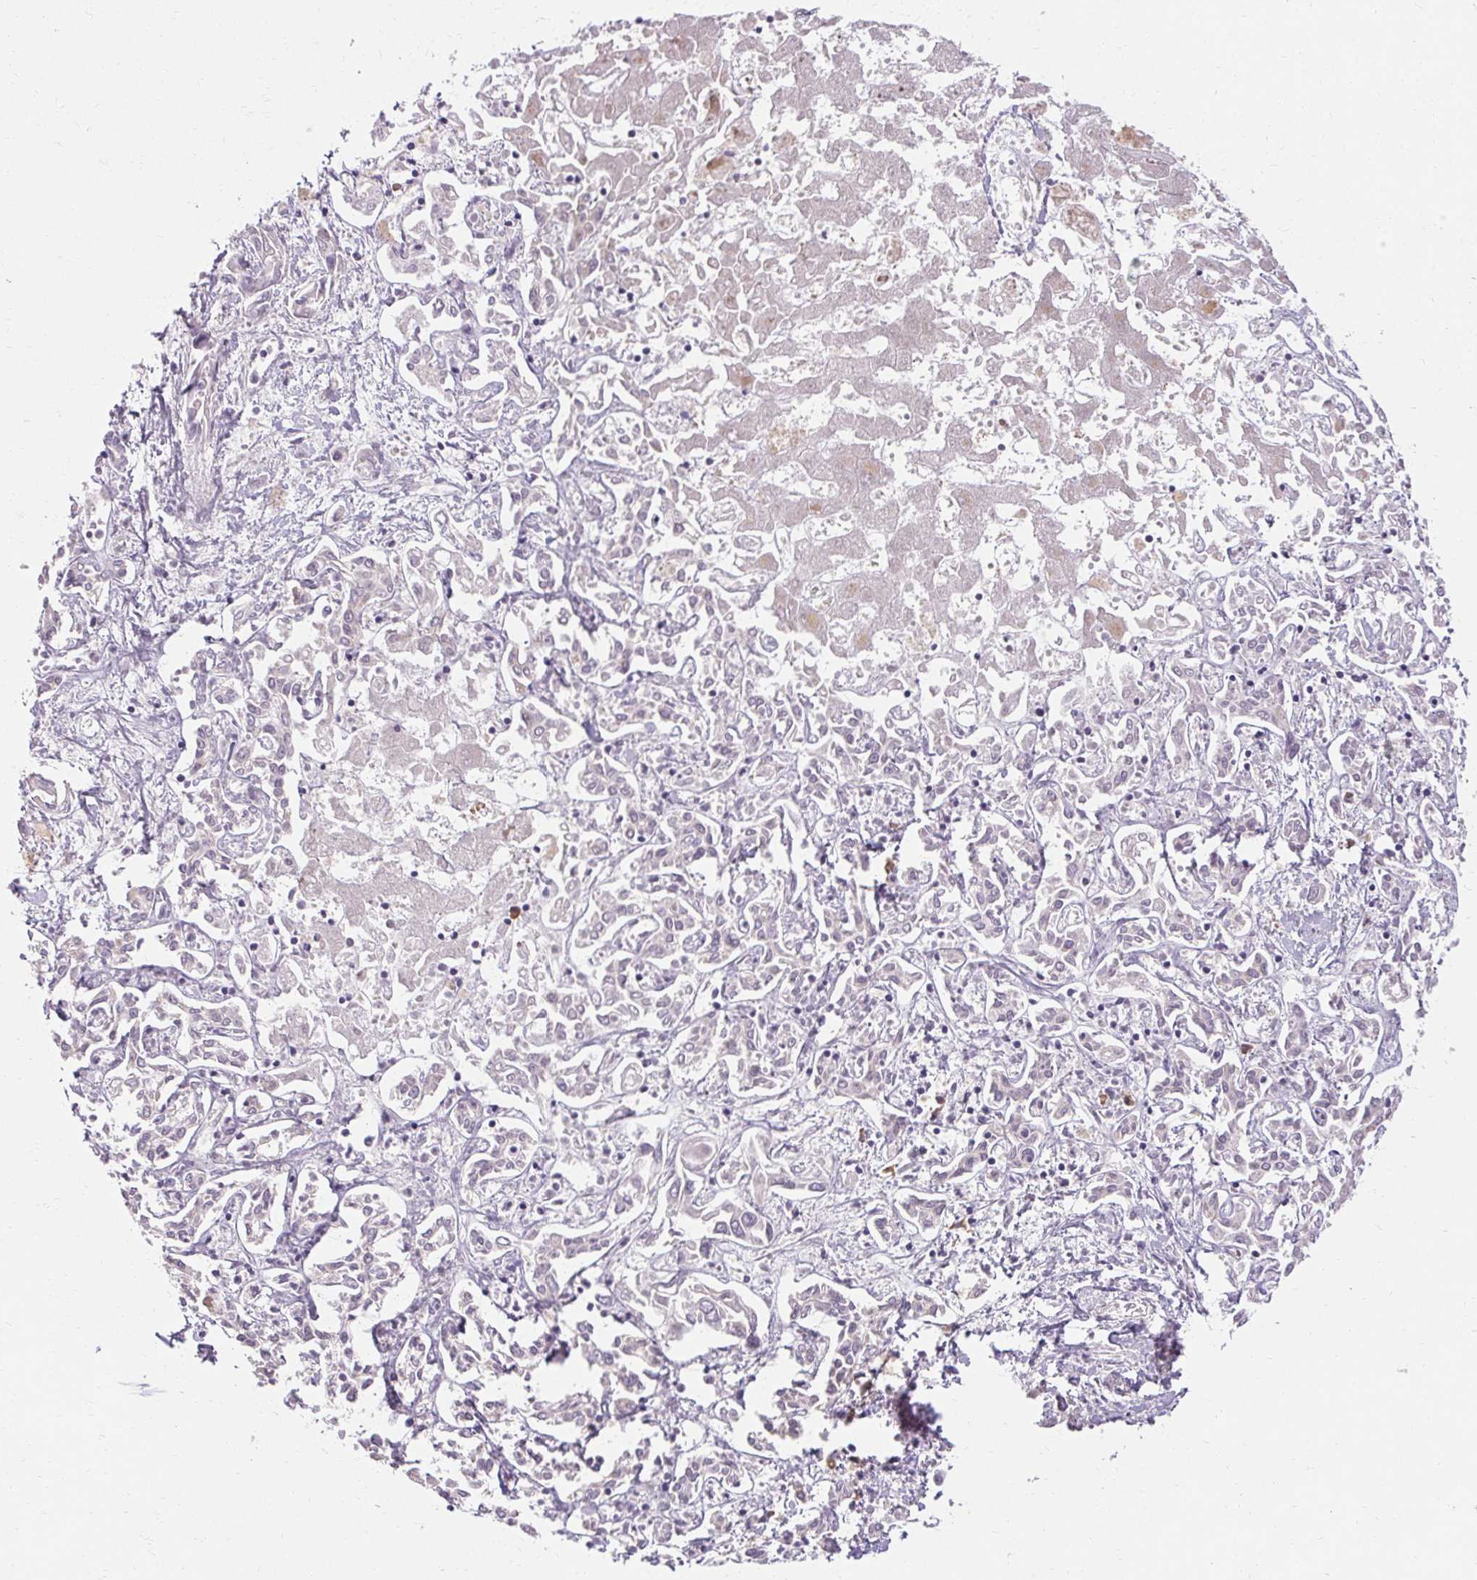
{"staining": {"intensity": "negative", "quantity": "none", "location": "none"}, "tissue": "liver cancer", "cell_type": "Tumor cells", "image_type": "cancer", "snomed": [{"axis": "morphology", "description": "Cholangiocarcinoma"}, {"axis": "topography", "description": "Liver"}], "caption": "Photomicrograph shows no significant protein expression in tumor cells of liver cholangiocarcinoma.", "gene": "TMEM52B", "patient": {"sex": "female", "age": 64}}